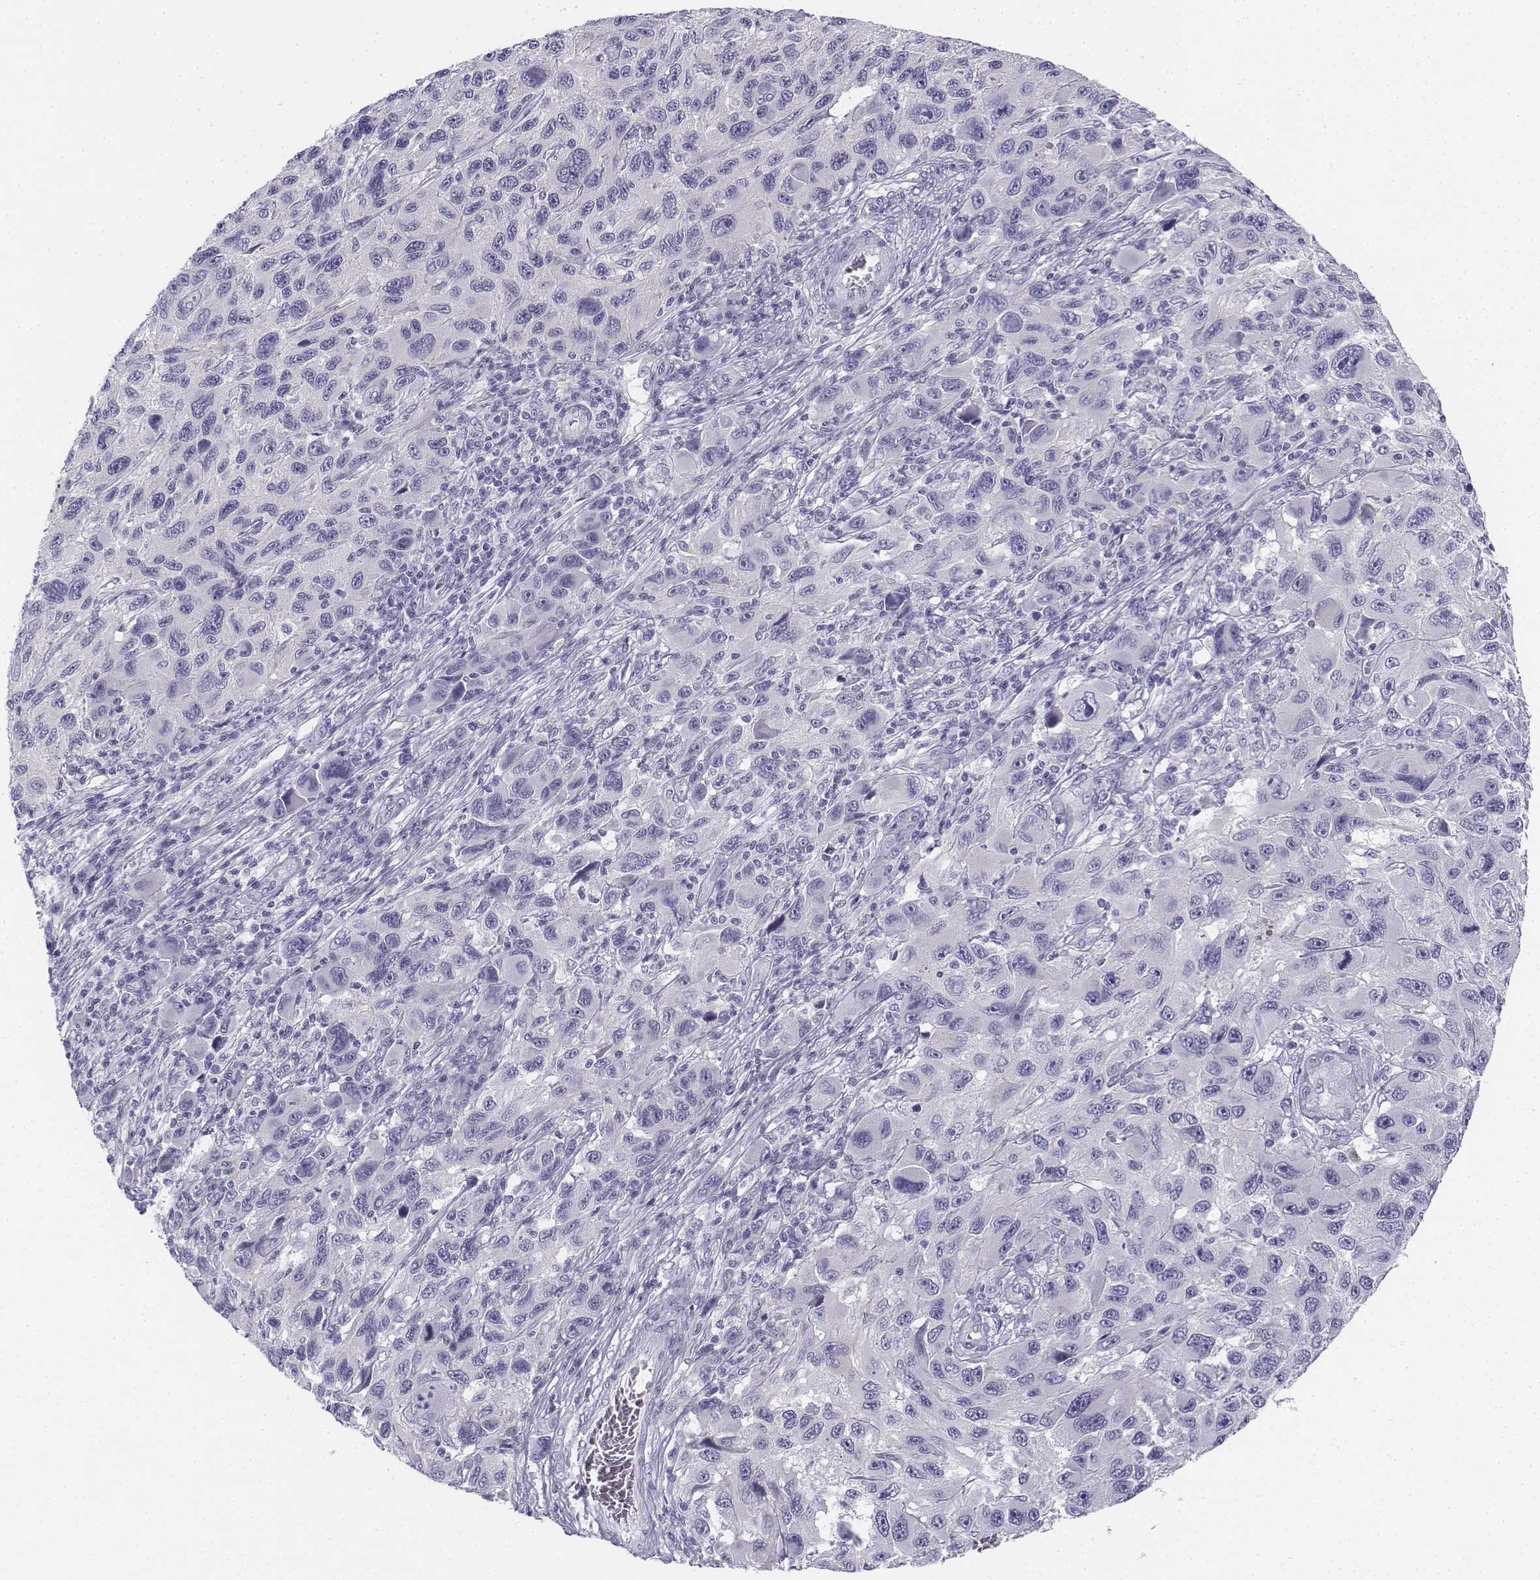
{"staining": {"intensity": "negative", "quantity": "none", "location": "none"}, "tissue": "melanoma", "cell_type": "Tumor cells", "image_type": "cancer", "snomed": [{"axis": "morphology", "description": "Malignant melanoma, NOS"}, {"axis": "topography", "description": "Skin"}], "caption": "Immunohistochemistry (IHC) photomicrograph of human malignant melanoma stained for a protein (brown), which shows no expression in tumor cells. Brightfield microscopy of immunohistochemistry stained with DAB (brown) and hematoxylin (blue), captured at high magnification.", "gene": "TH", "patient": {"sex": "male", "age": 53}}